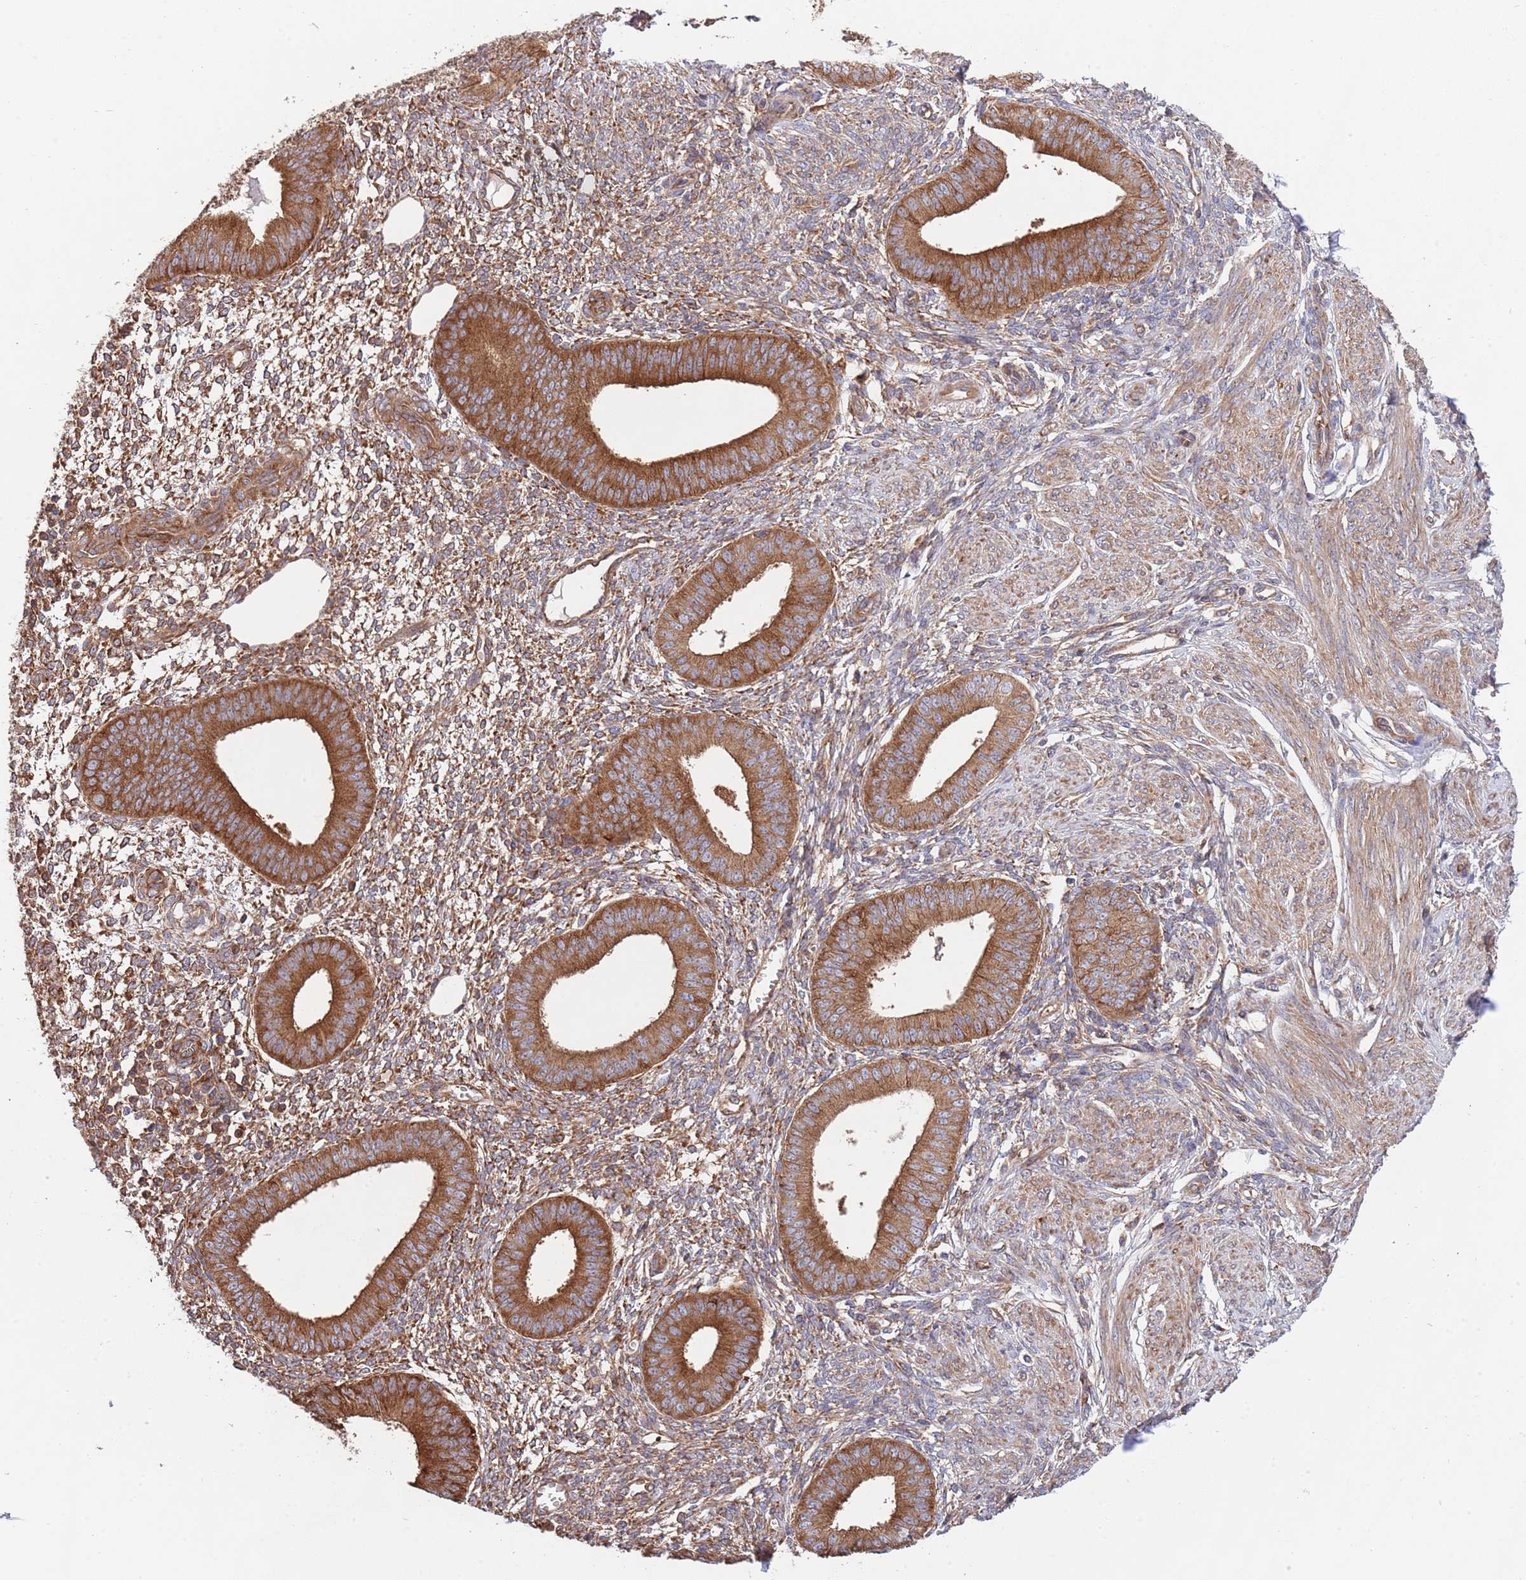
{"staining": {"intensity": "moderate", "quantity": ">75%", "location": "cytoplasmic/membranous"}, "tissue": "endometrium", "cell_type": "Cells in endometrial stroma", "image_type": "normal", "snomed": [{"axis": "morphology", "description": "Normal tissue, NOS"}, {"axis": "topography", "description": "Endometrium"}], "caption": "IHC of normal human endometrium demonstrates medium levels of moderate cytoplasmic/membranous positivity in about >75% of cells in endometrial stroma. The staining is performed using DAB (3,3'-diaminobenzidine) brown chromogen to label protein expression. The nuclei are counter-stained blue using hematoxylin.", "gene": "RNF19B", "patient": {"sex": "female", "age": 49}}